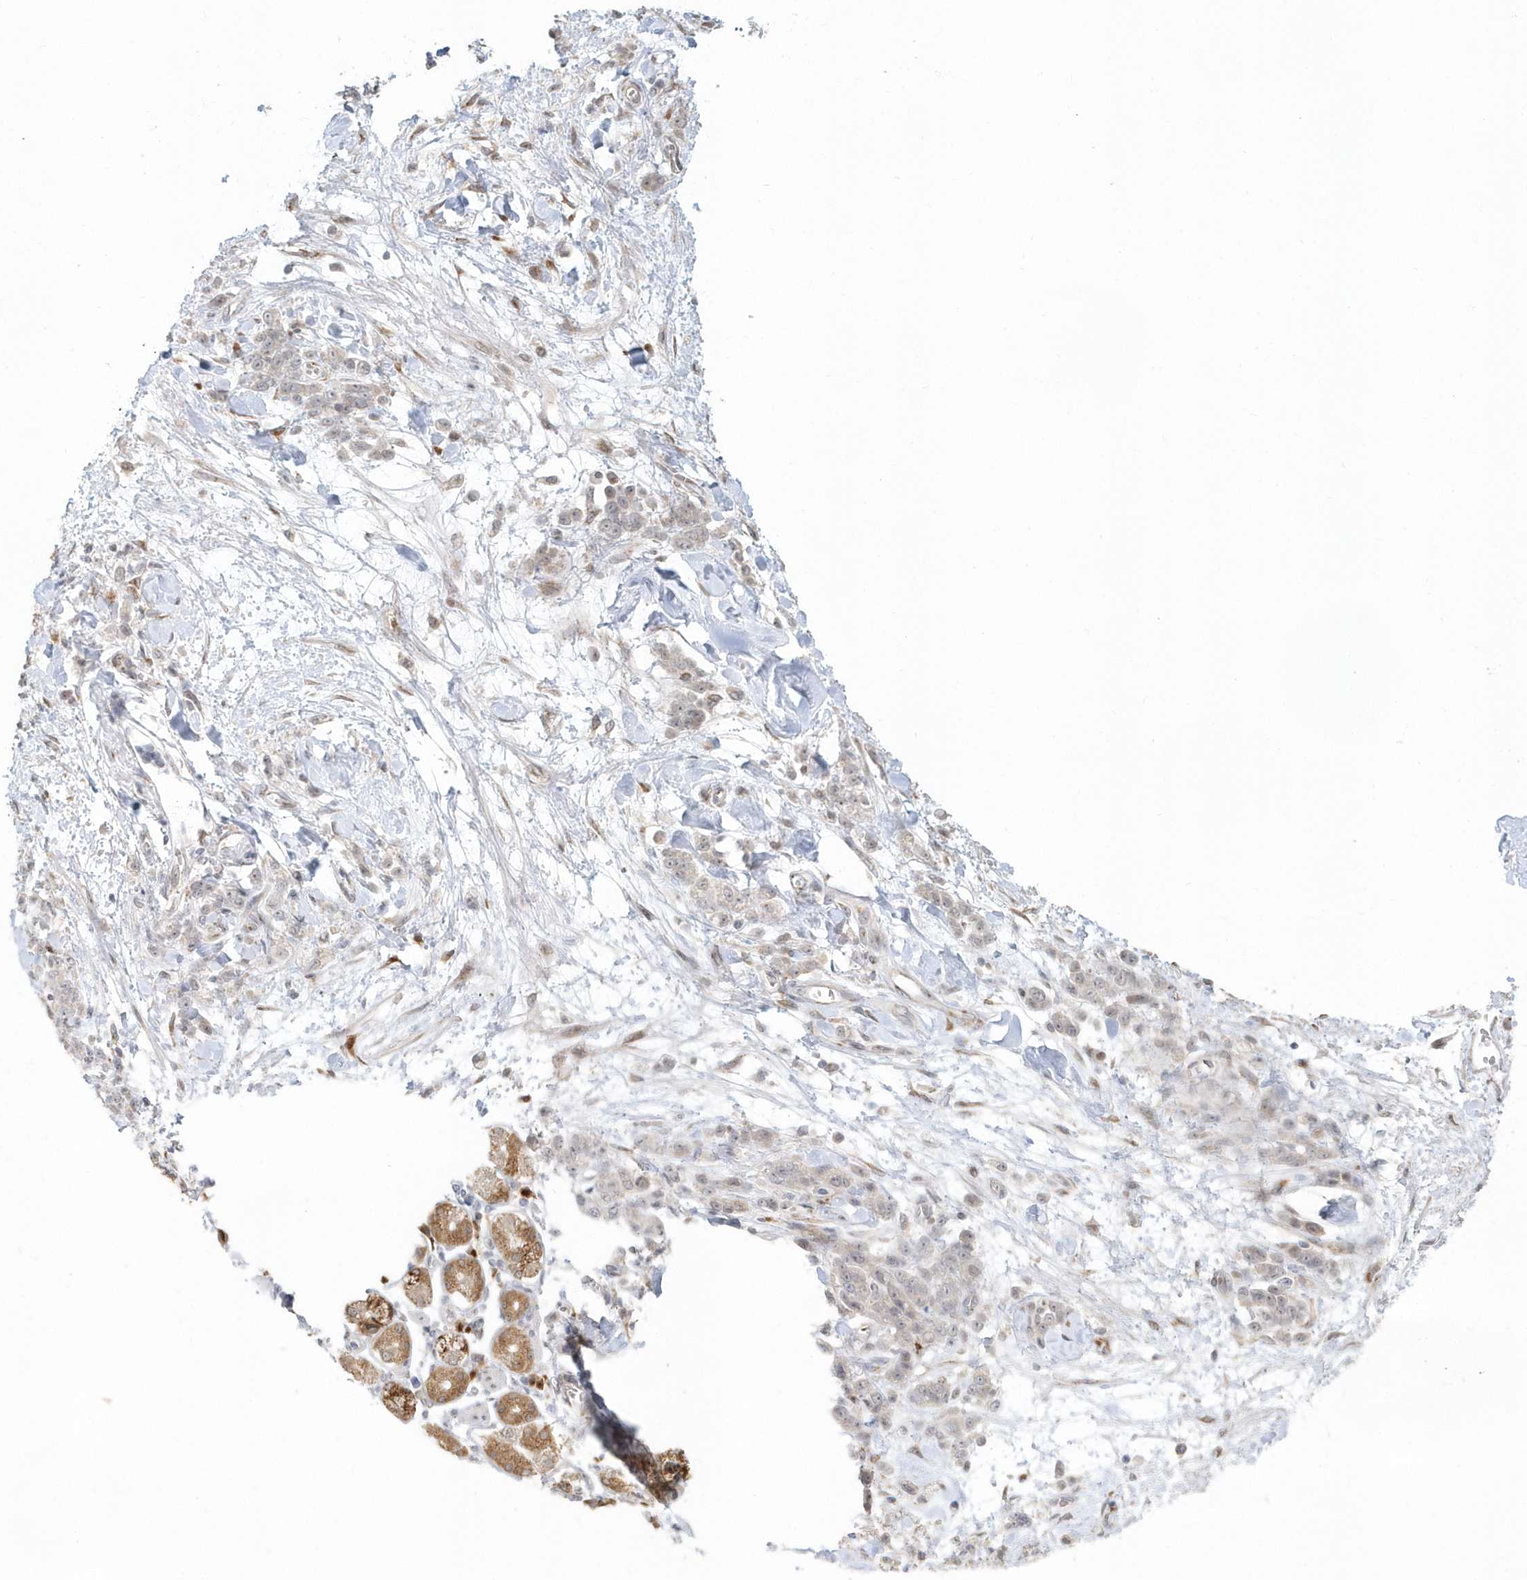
{"staining": {"intensity": "negative", "quantity": "none", "location": "none"}, "tissue": "stomach cancer", "cell_type": "Tumor cells", "image_type": "cancer", "snomed": [{"axis": "morphology", "description": "Normal tissue, NOS"}, {"axis": "morphology", "description": "Adenocarcinoma, NOS"}, {"axis": "topography", "description": "Stomach"}], "caption": "Tumor cells are negative for protein expression in human adenocarcinoma (stomach).", "gene": "DHFR", "patient": {"sex": "male", "age": 82}}